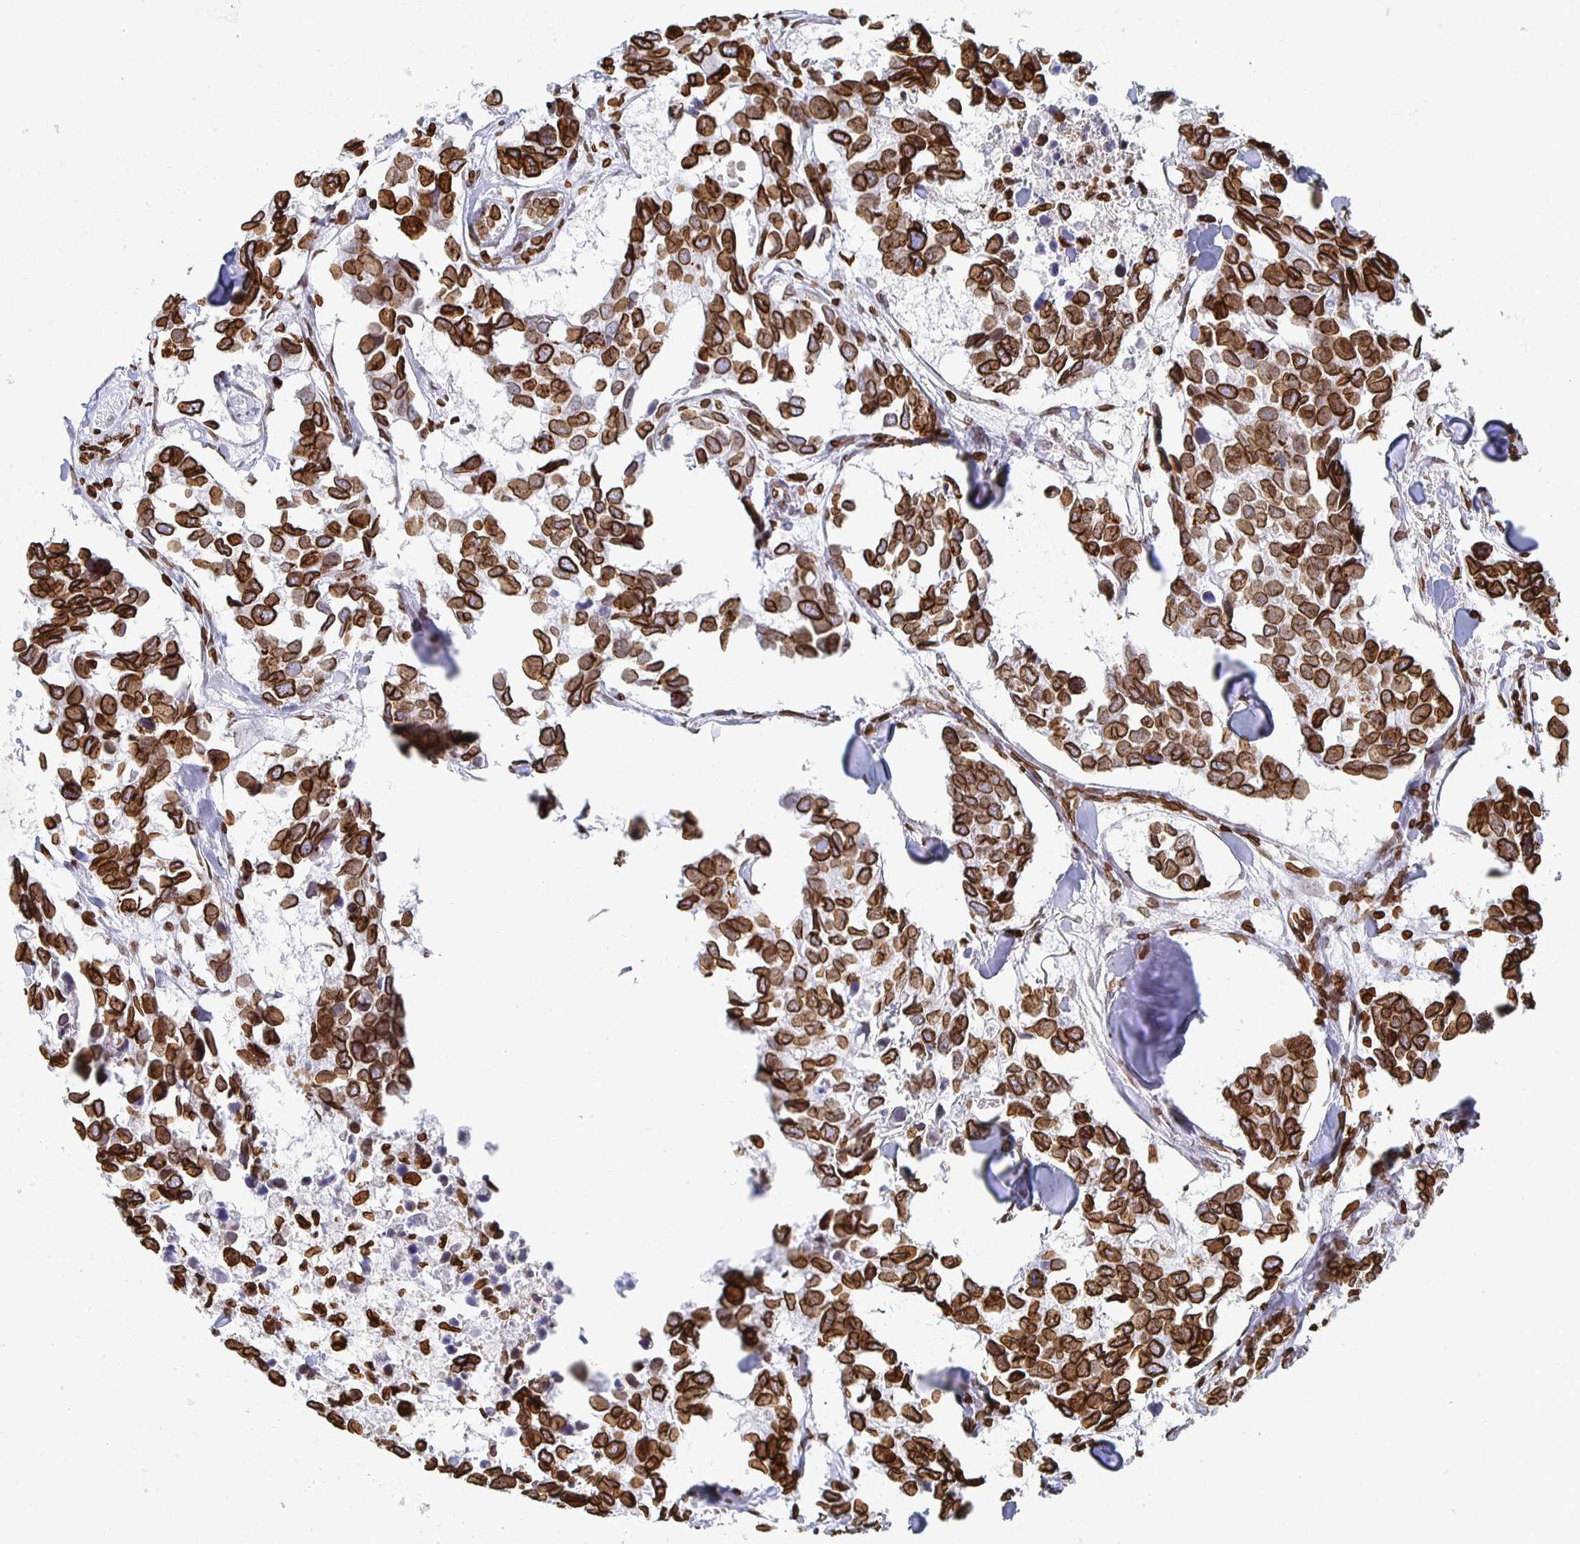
{"staining": {"intensity": "strong", "quantity": ">75%", "location": "cytoplasmic/membranous,nuclear"}, "tissue": "breast cancer", "cell_type": "Tumor cells", "image_type": "cancer", "snomed": [{"axis": "morphology", "description": "Duct carcinoma"}, {"axis": "topography", "description": "Breast"}], "caption": "Immunohistochemistry of human intraductal carcinoma (breast) reveals high levels of strong cytoplasmic/membranous and nuclear expression in approximately >75% of tumor cells.", "gene": "LMNB1", "patient": {"sex": "female", "age": 83}}